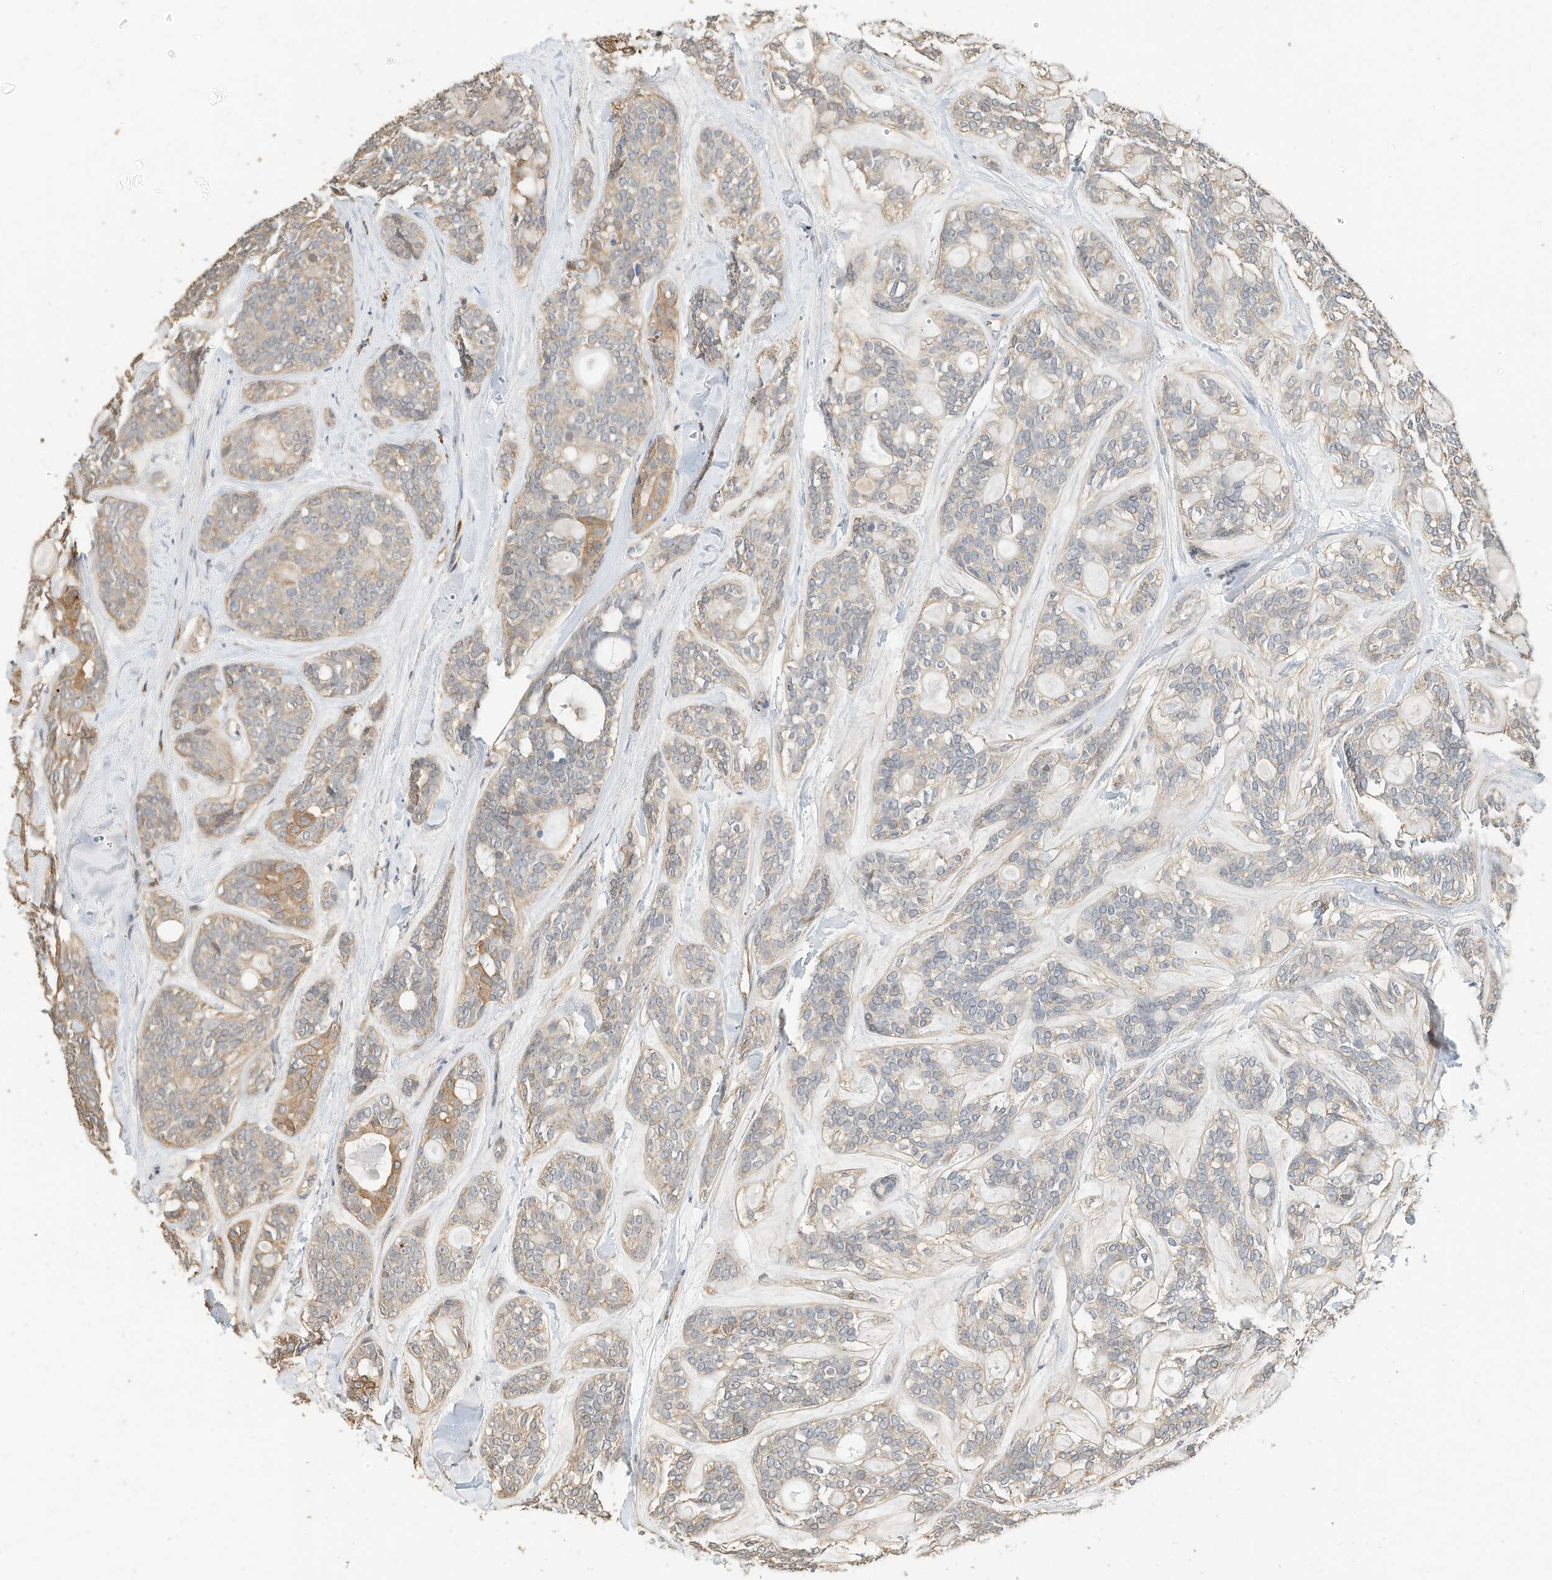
{"staining": {"intensity": "weak", "quantity": "<25%", "location": "cytoplasmic/membranous"}, "tissue": "head and neck cancer", "cell_type": "Tumor cells", "image_type": "cancer", "snomed": [{"axis": "morphology", "description": "Adenocarcinoma, NOS"}, {"axis": "topography", "description": "Head-Neck"}], "caption": "This photomicrograph is of head and neck cancer stained with immunohistochemistry to label a protein in brown with the nuclei are counter-stained blue. There is no staining in tumor cells. (Brightfield microscopy of DAB immunohistochemistry at high magnification).", "gene": "OFD1", "patient": {"sex": "male", "age": 66}}